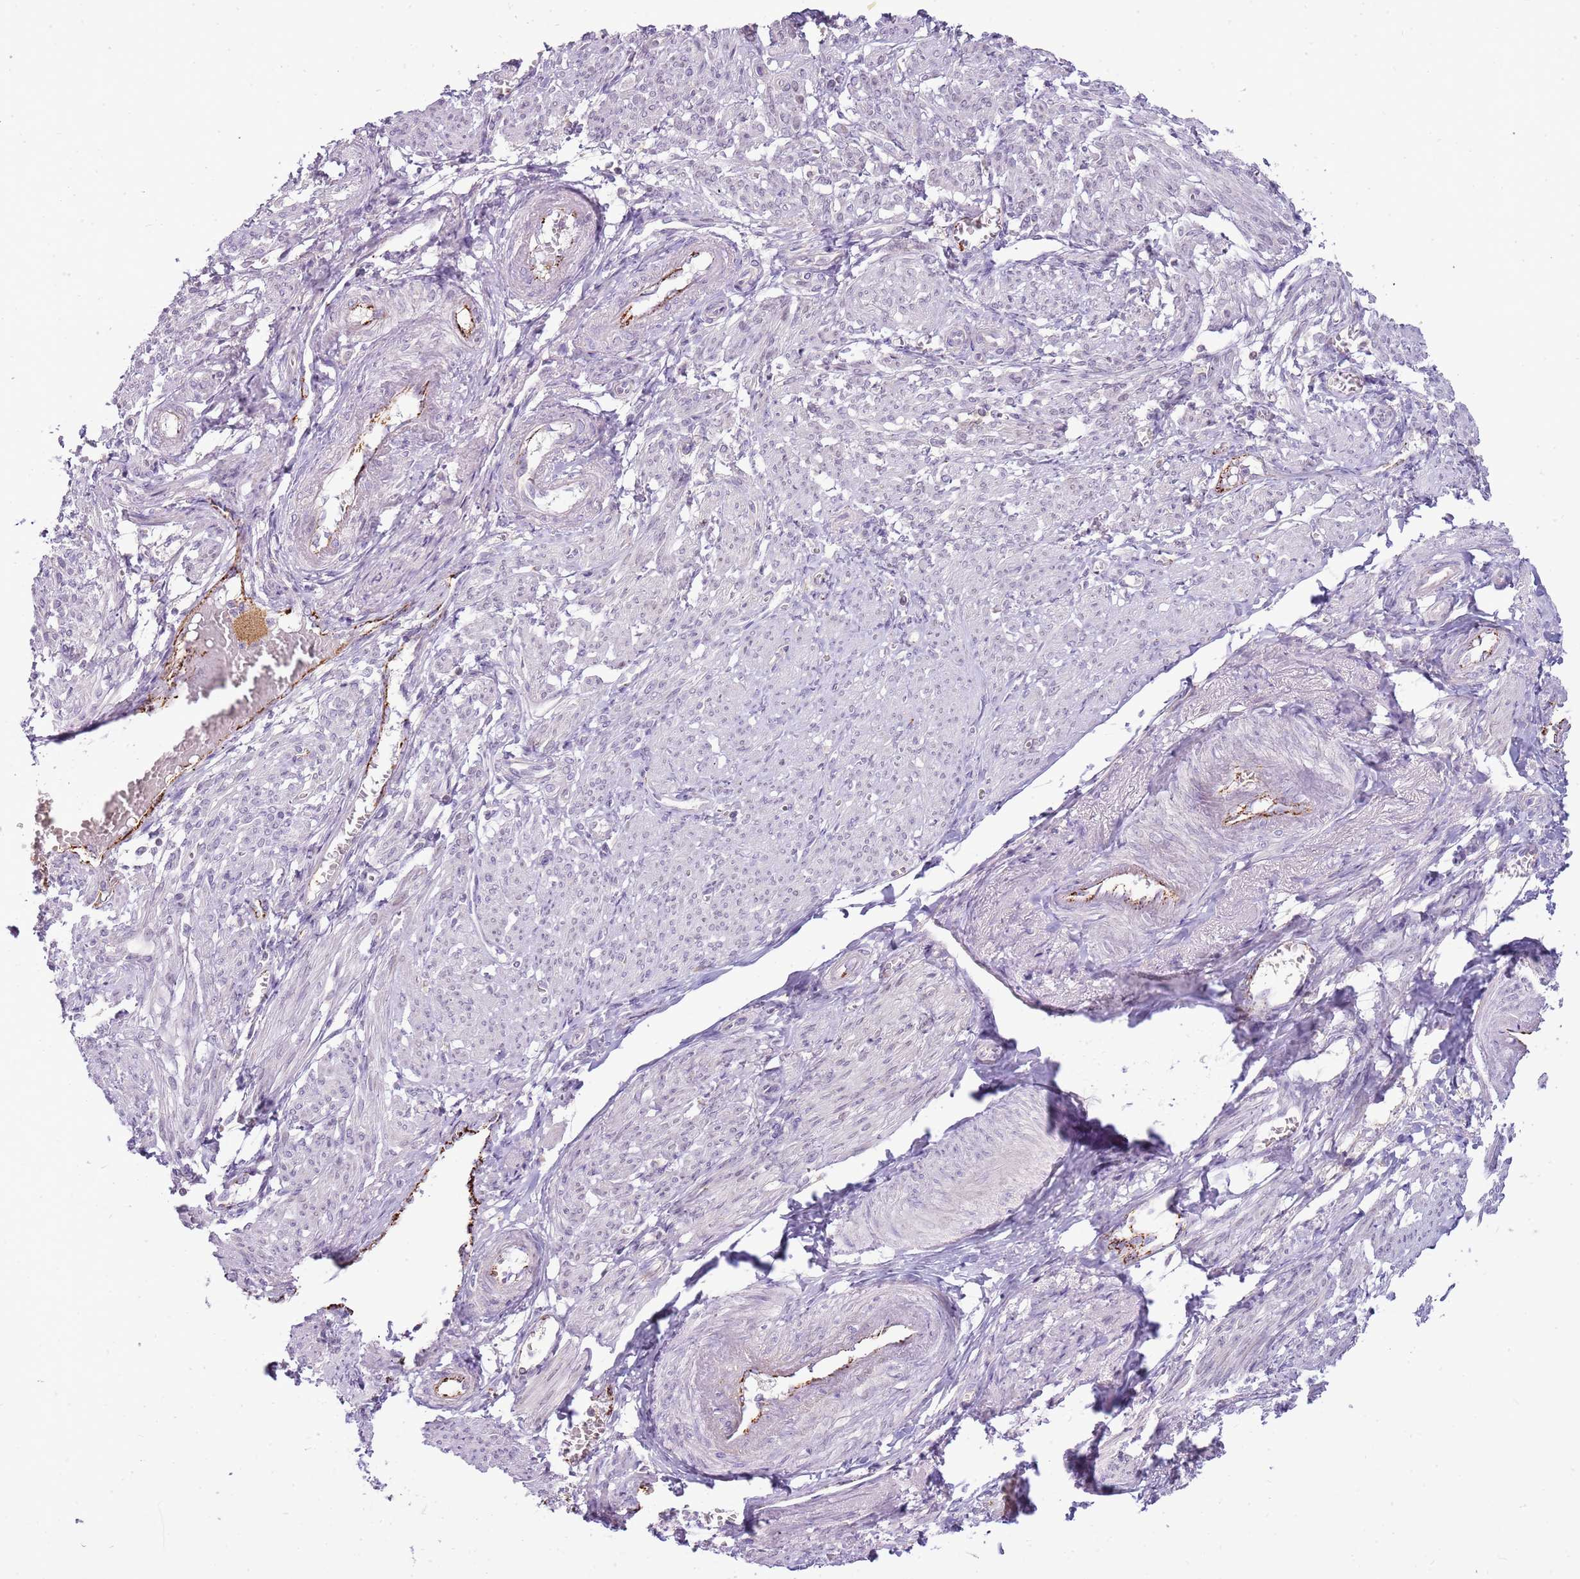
{"staining": {"intensity": "negative", "quantity": "none", "location": "none"}, "tissue": "smooth muscle", "cell_type": "Smooth muscle cells", "image_type": "normal", "snomed": [{"axis": "morphology", "description": "Normal tissue, NOS"}, {"axis": "topography", "description": "Smooth muscle"}], "caption": "A photomicrograph of human smooth muscle is negative for staining in smooth muscle cells.", "gene": "CAPN7", "patient": {"sex": "female", "age": 39}}